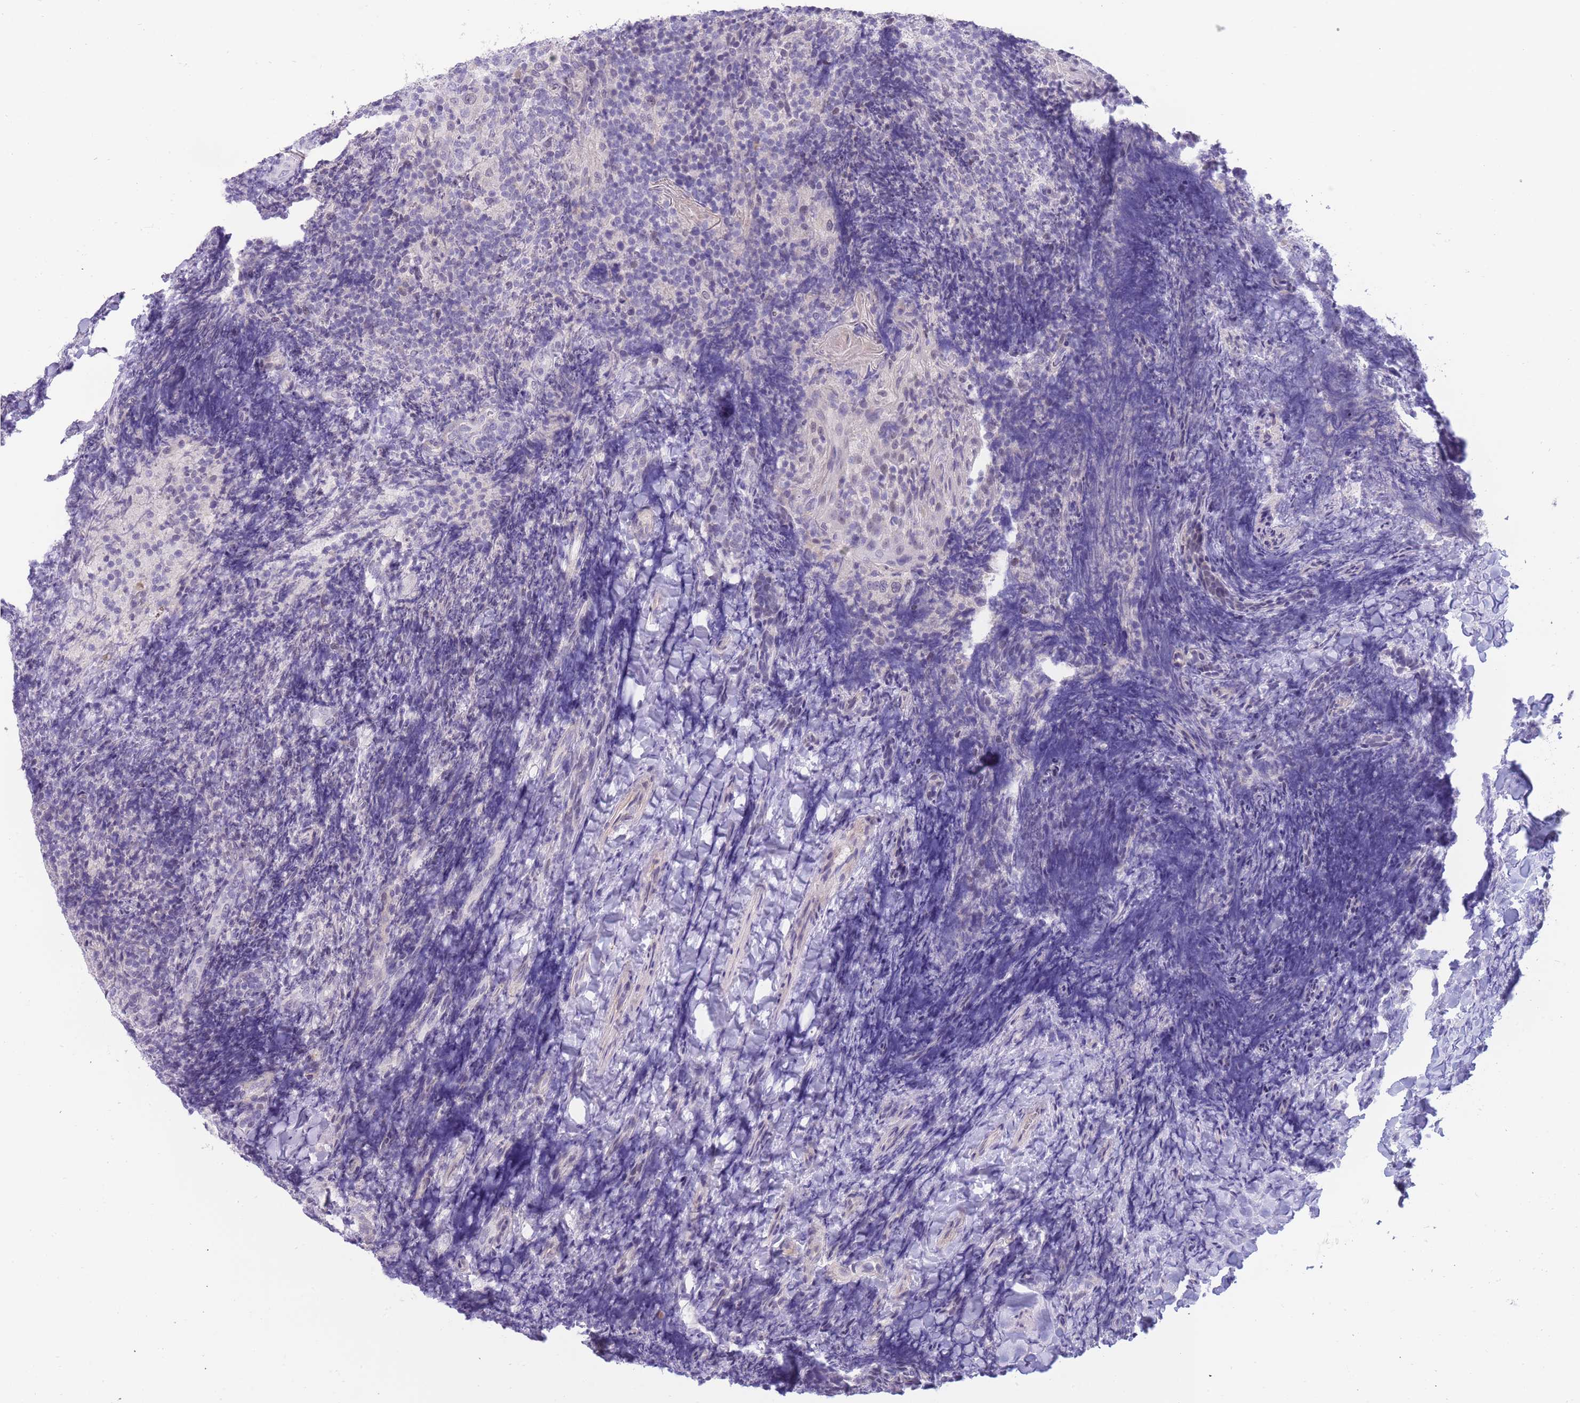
{"staining": {"intensity": "negative", "quantity": "none", "location": "none"}, "tissue": "tonsil", "cell_type": "Germinal center cells", "image_type": "normal", "snomed": [{"axis": "morphology", "description": "Normal tissue, NOS"}, {"axis": "topography", "description": "Tonsil"}], "caption": "A high-resolution photomicrograph shows IHC staining of benign tonsil, which exhibits no significant expression in germinal center cells. Brightfield microscopy of immunohistochemistry (IHC) stained with DAB (3,3'-diaminobenzidine) (brown) and hematoxylin (blue), captured at high magnification.", "gene": "PRR23A", "patient": {"sex": "female", "age": 10}}